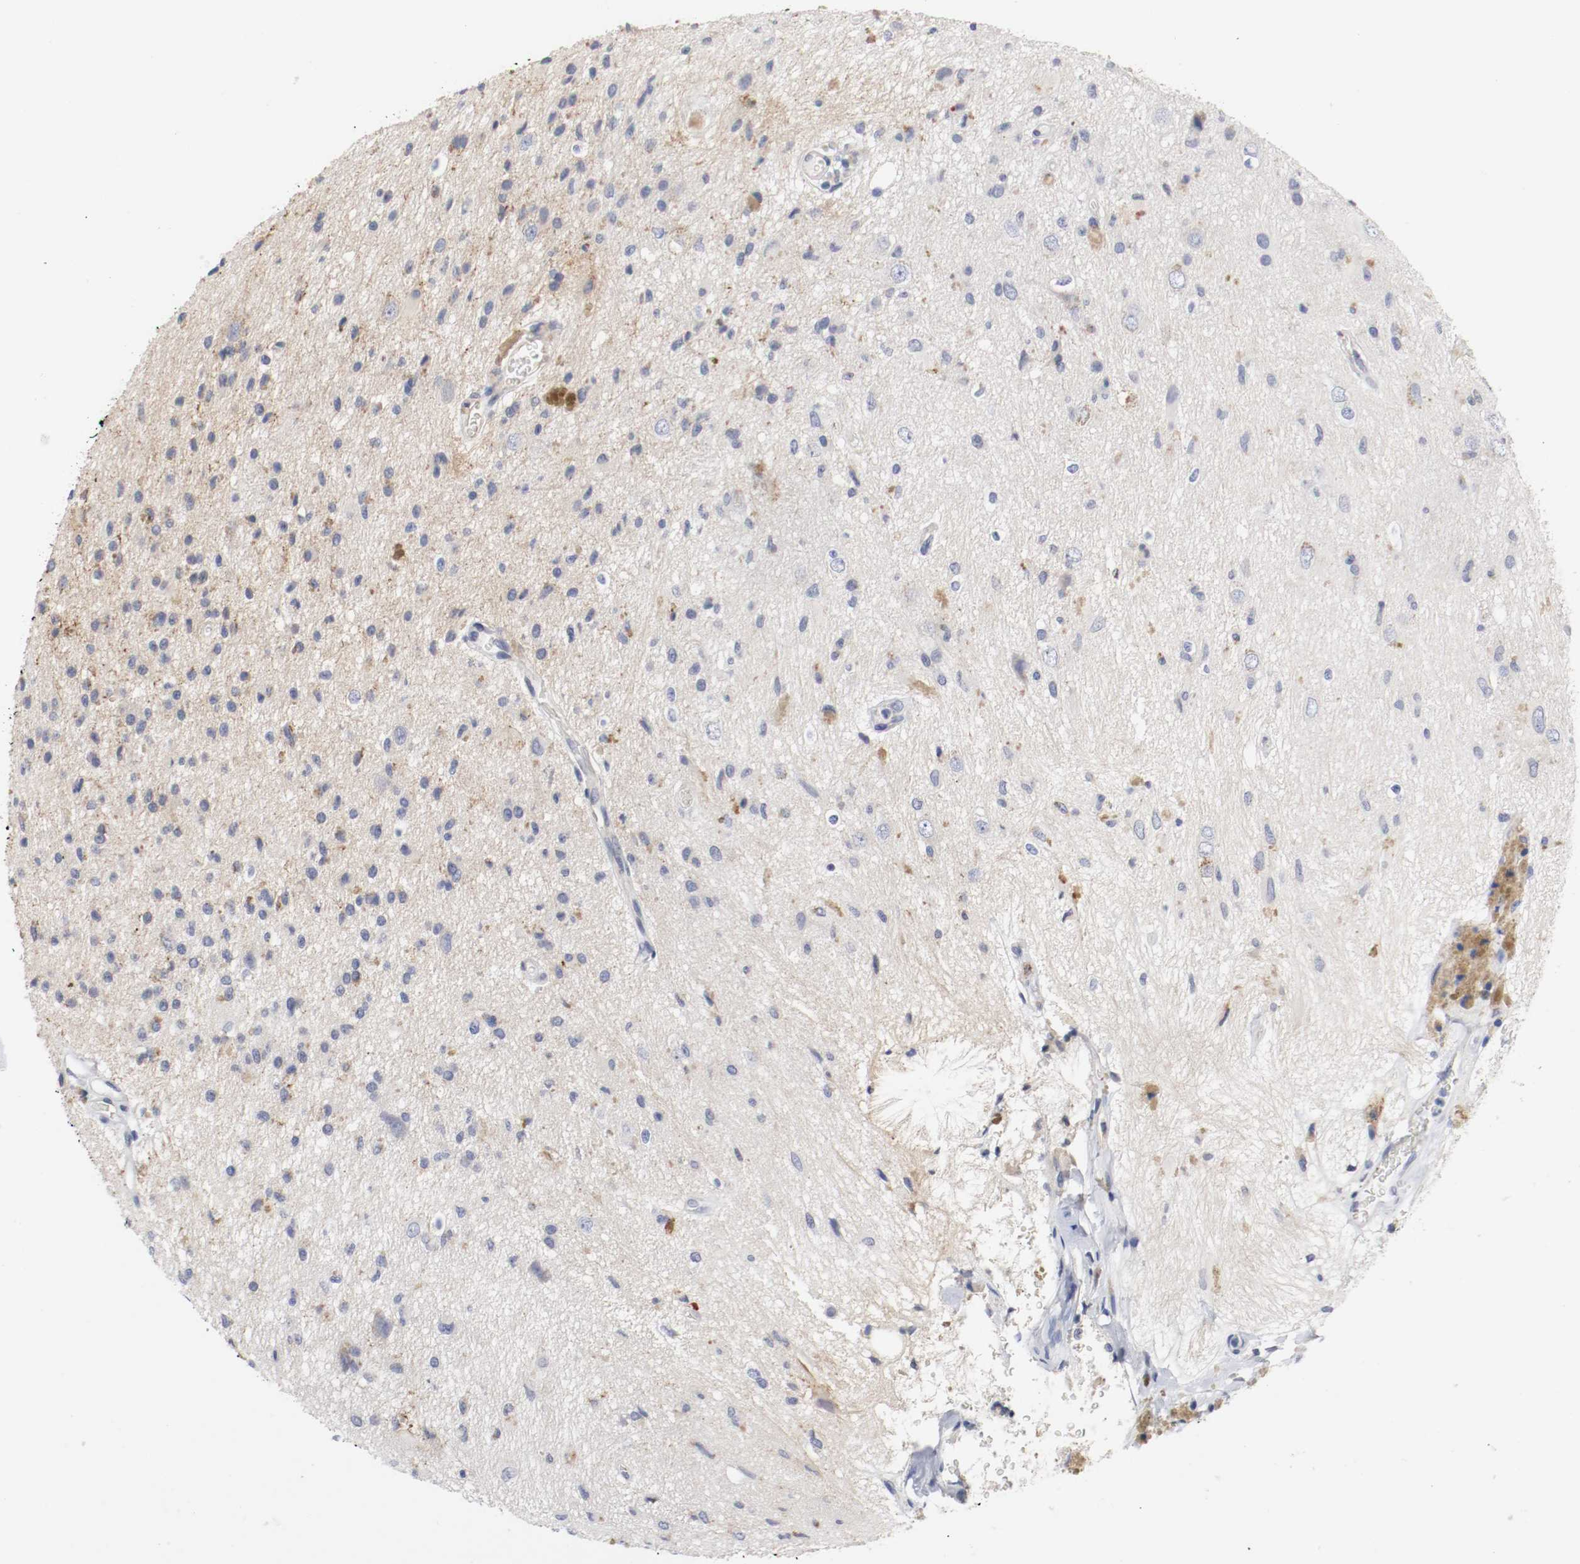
{"staining": {"intensity": "weak", "quantity": "<25%", "location": "cytoplasmic/membranous"}, "tissue": "glioma", "cell_type": "Tumor cells", "image_type": "cancer", "snomed": [{"axis": "morphology", "description": "Glioma, malignant, High grade"}, {"axis": "topography", "description": "Brain"}], "caption": "Photomicrograph shows no protein expression in tumor cells of glioma tissue. (Brightfield microscopy of DAB immunohistochemistry at high magnification).", "gene": "KIT", "patient": {"sex": "male", "age": 47}}